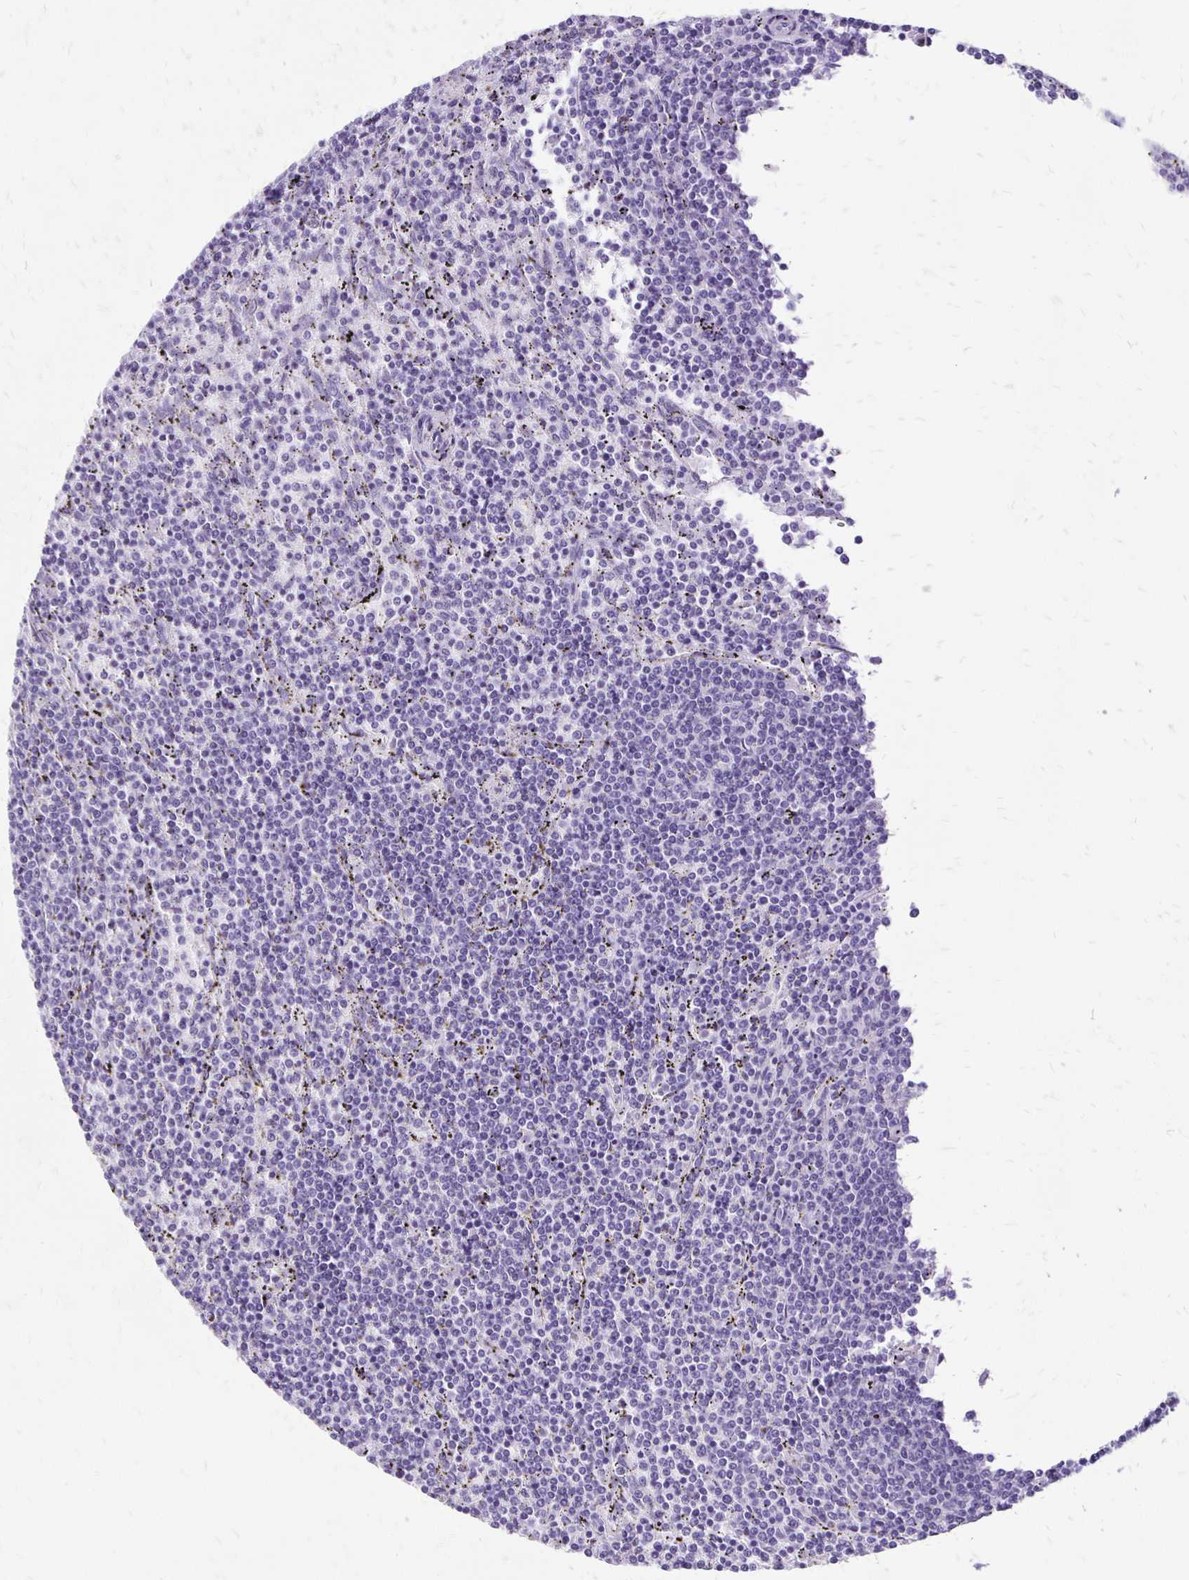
{"staining": {"intensity": "negative", "quantity": "none", "location": "none"}, "tissue": "lymphoma", "cell_type": "Tumor cells", "image_type": "cancer", "snomed": [{"axis": "morphology", "description": "Malignant lymphoma, non-Hodgkin's type, Low grade"}, {"axis": "topography", "description": "Spleen"}], "caption": "IHC of lymphoma reveals no staining in tumor cells.", "gene": "ANKRD45", "patient": {"sex": "female", "age": 50}}